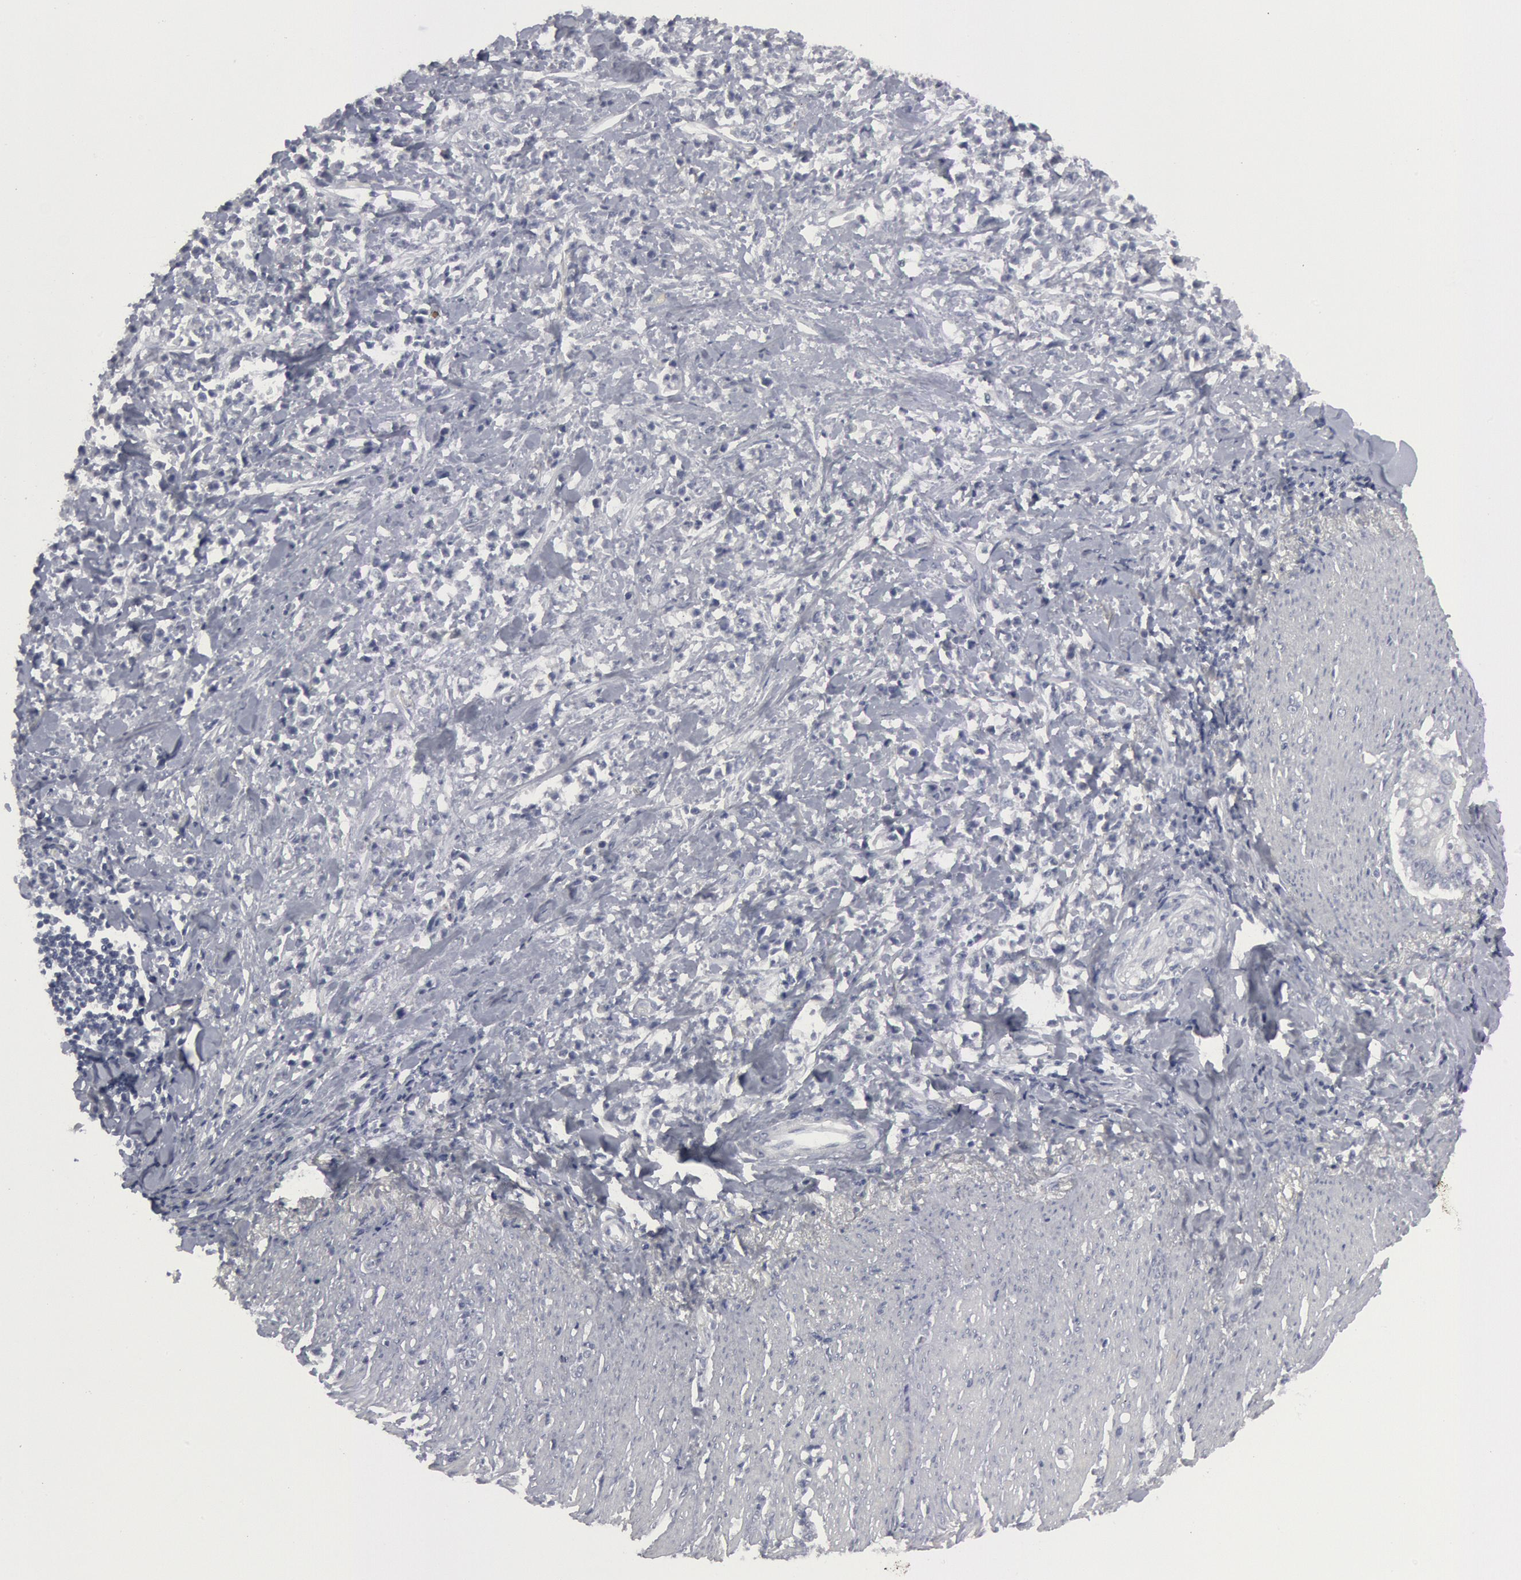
{"staining": {"intensity": "negative", "quantity": "none", "location": "none"}, "tissue": "stomach cancer", "cell_type": "Tumor cells", "image_type": "cancer", "snomed": [{"axis": "morphology", "description": "Adenocarcinoma, NOS"}, {"axis": "topography", "description": "Stomach, lower"}], "caption": "Immunohistochemistry image of human stomach adenocarcinoma stained for a protein (brown), which shows no positivity in tumor cells.", "gene": "DMC1", "patient": {"sex": "male", "age": 88}}